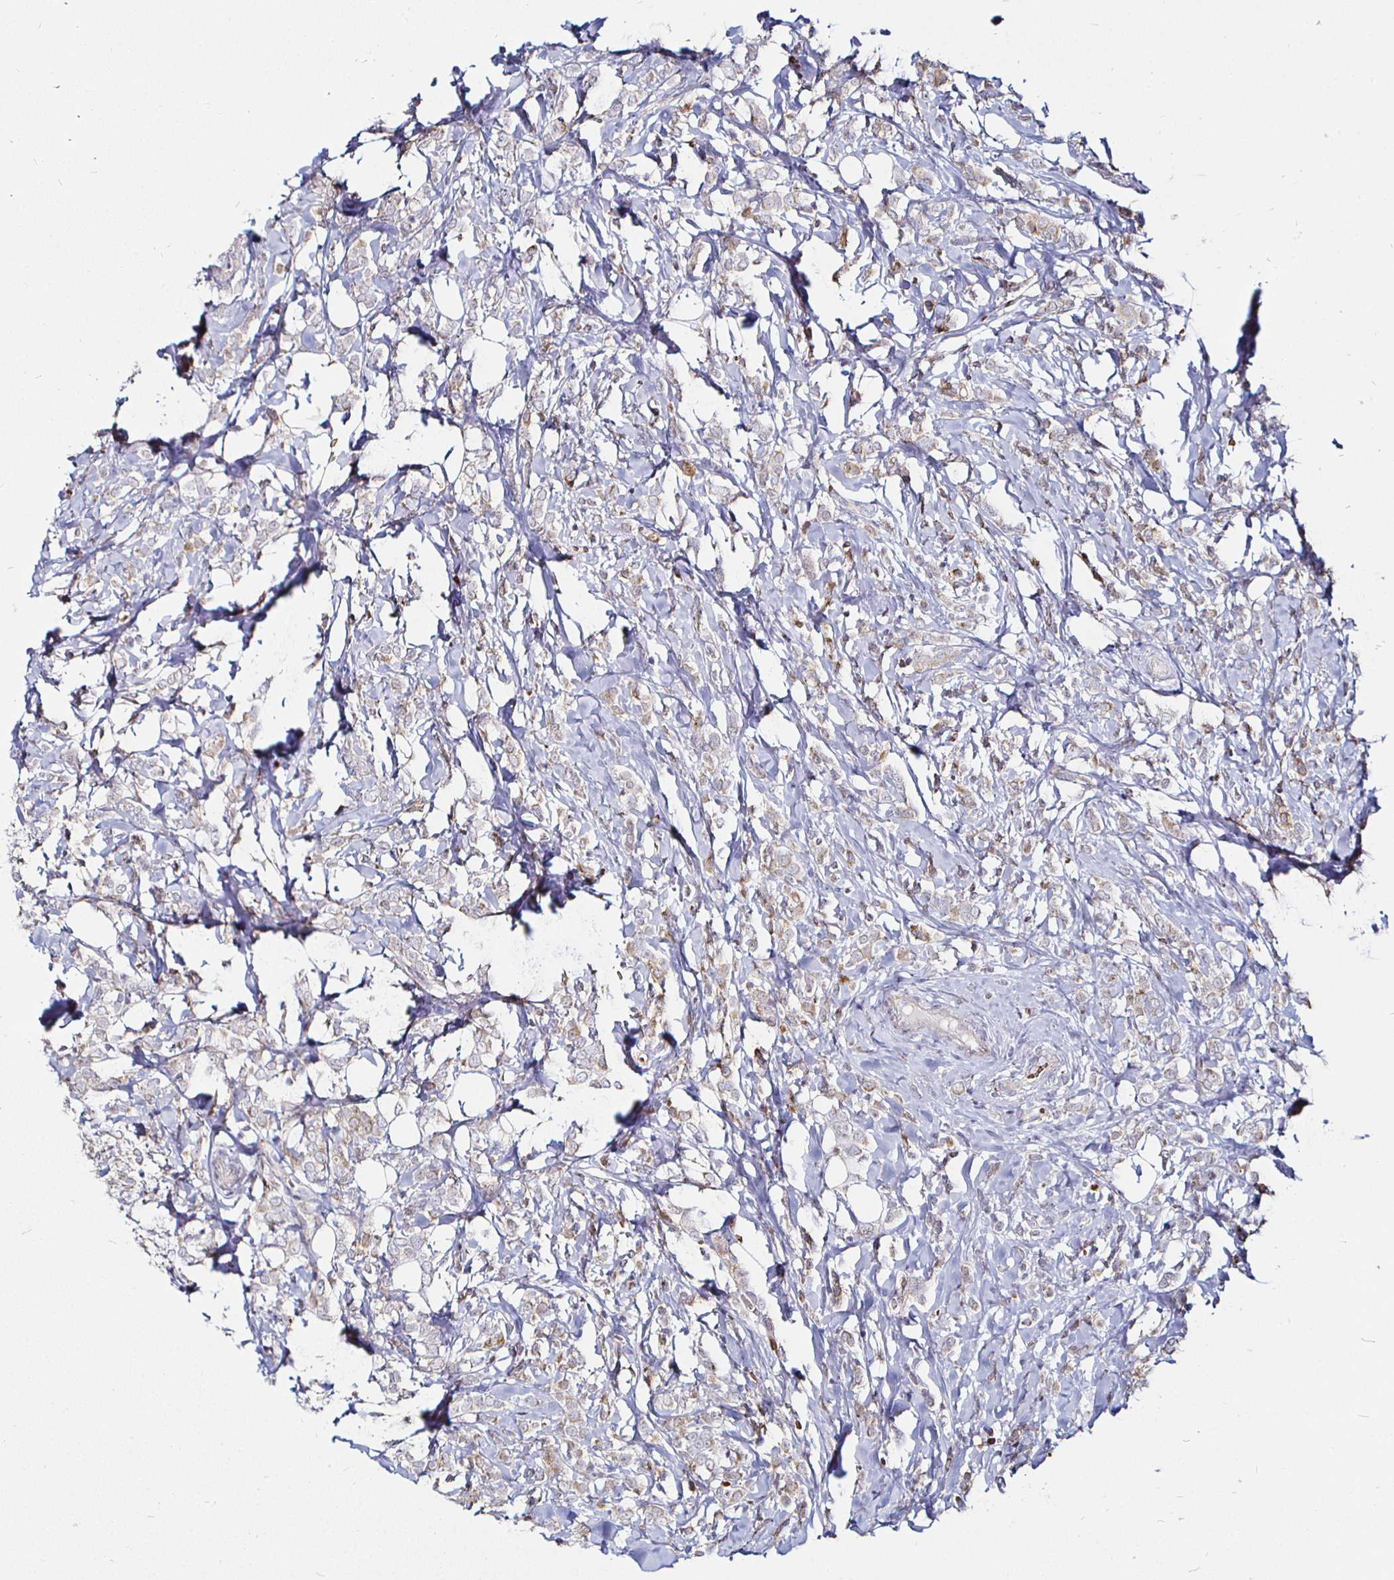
{"staining": {"intensity": "weak", "quantity": "<25%", "location": "cytoplasmic/membranous"}, "tissue": "breast cancer", "cell_type": "Tumor cells", "image_type": "cancer", "snomed": [{"axis": "morphology", "description": "Lobular carcinoma"}, {"axis": "topography", "description": "Breast"}], "caption": "The immunohistochemistry (IHC) micrograph has no significant expression in tumor cells of breast cancer (lobular carcinoma) tissue.", "gene": "ATG3", "patient": {"sex": "female", "age": 49}}